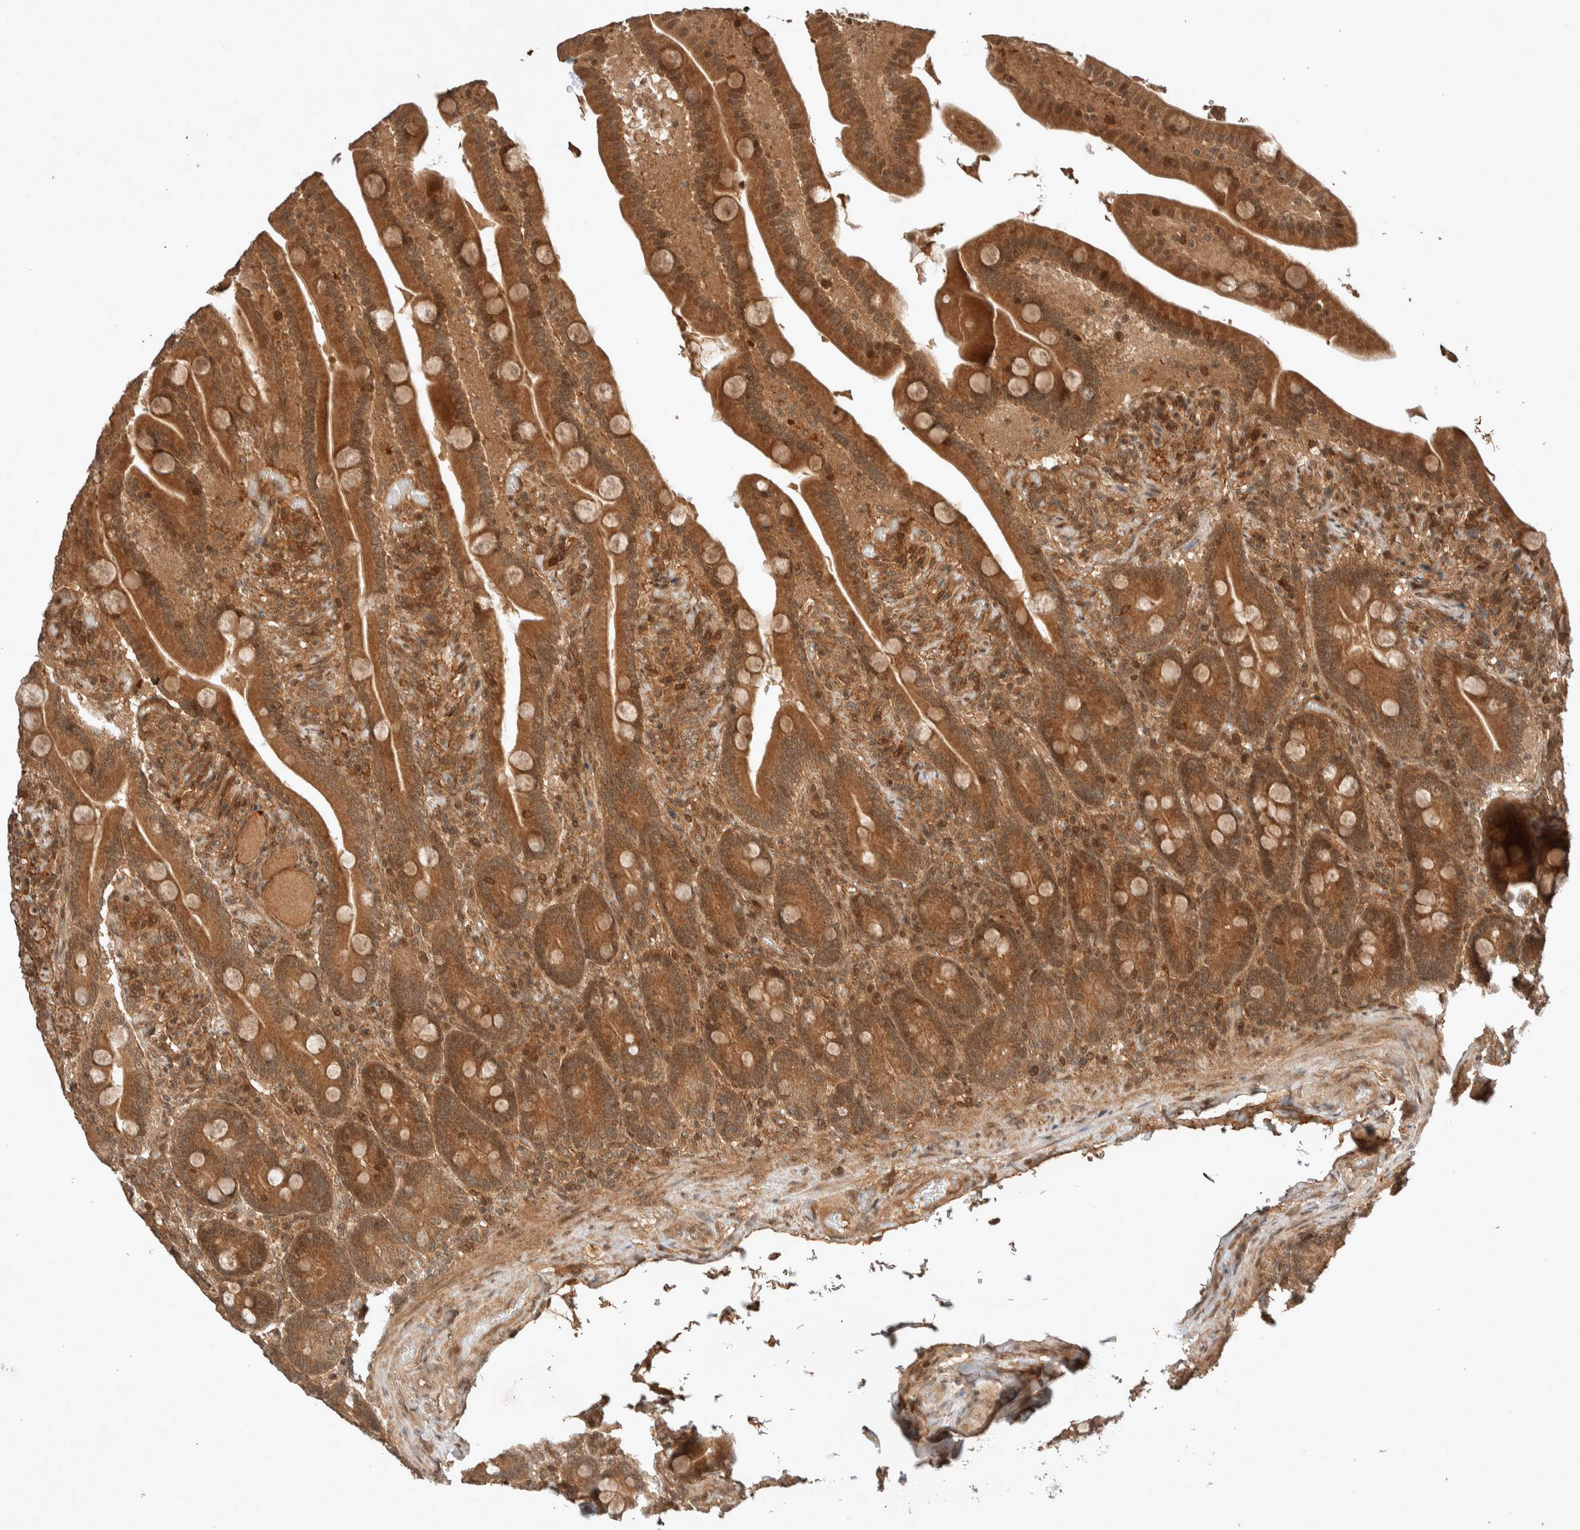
{"staining": {"intensity": "moderate", "quantity": ">75%", "location": "cytoplasmic/membranous"}, "tissue": "duodenum", "cell_type": "Glandular cells", "image_type": "normal", "snomed": [{"axis": "morphology", "description": "Normal tissue, NOS"}, {"axis": "topography", "description": "Duodenum"}], "caption": "Moderate cytoplasmic/membranous protein expression is identified in approximately >75% of glandular cells in duodenum. The protein of interest is shown in brown color, while the nuclei are stained blue.", "gene": "THRA", "patient": {"sex": "male", "age": 54}}